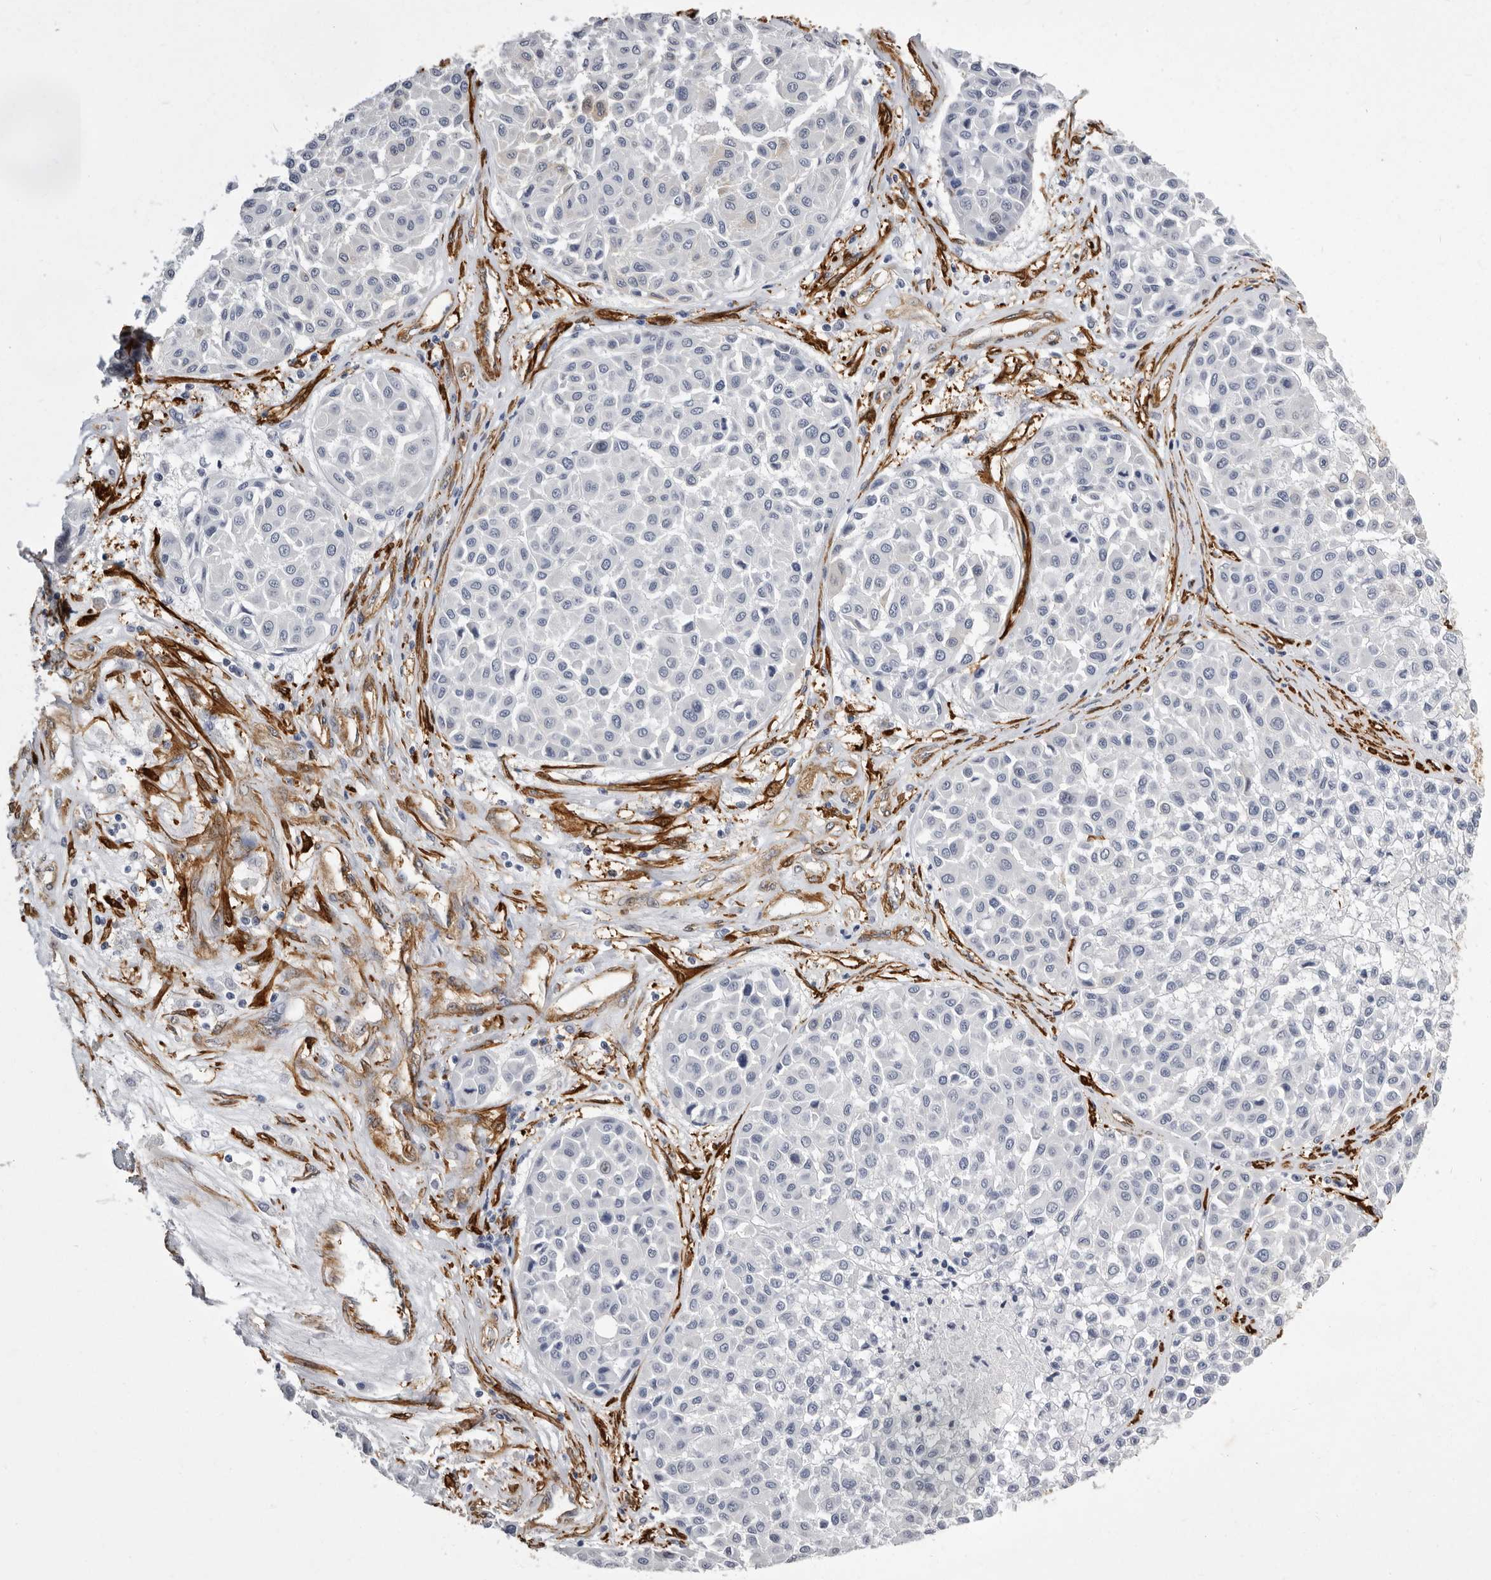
{"staining": {"intensity": "negative", "quantity": "none", "location": "none"}, "tissue": "melanoma", "cell_type": "Tumor cells", "image_type": "cancer", "snomed": [{"axis": "morphology", "description": "Malignant melanoma, Metastatic site"}, {"axis": "topography", "description": "Soft tissue"}], "caption": "The immunohistochemistry (IHC) histopathology image has no significant expression in tumor cells of malignant melanoma (metastatic site) tissue. (DAB (3,3'-diaminobenzidine) immunohistochemistry visualized using brightfield microscopy, high magnification).", "gene": "ENAH", "patient": {"sex": "male", "age": 41}}